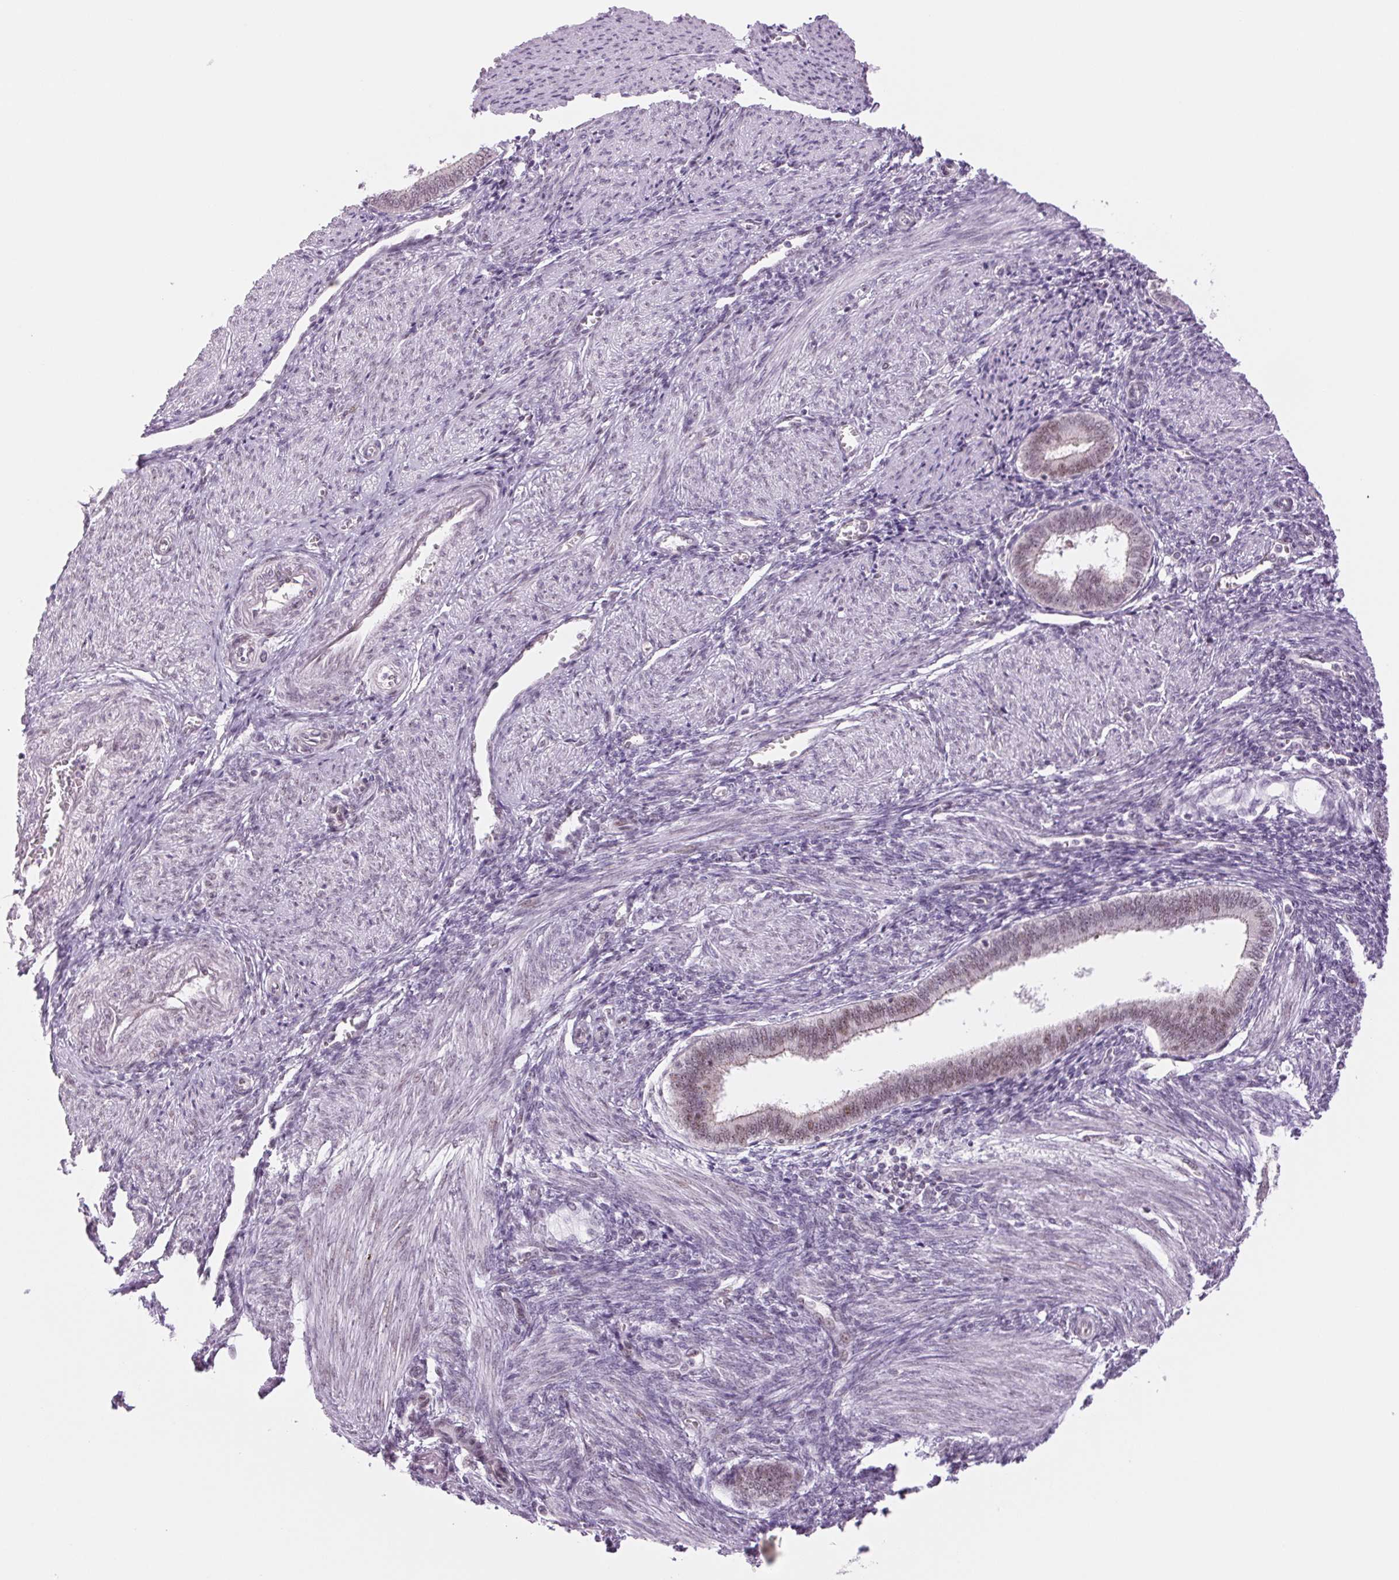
{"staining": {"intensity": "weak", "quantity": "<25%", "location": "nuclear"}, "tissue": "endometrium", "cell_type": "Cells in endometrial stroma", "image_type": "normal", "snomed": [{"axis": "morphology", "description": "Normal tissue, NOS"}, {"axis": "topography", "description": "Endometrium"}], "caption": "Immunohistochemistry (IHC) of normal human endometrium shows no staining in cells in endometrial stroma. (DAB immunohistochemistry (IHC) visualized using brightfield microscopy, high magnification).", "gene": "ZC3H14", "patient": {"sex": "female", "age": 42}}